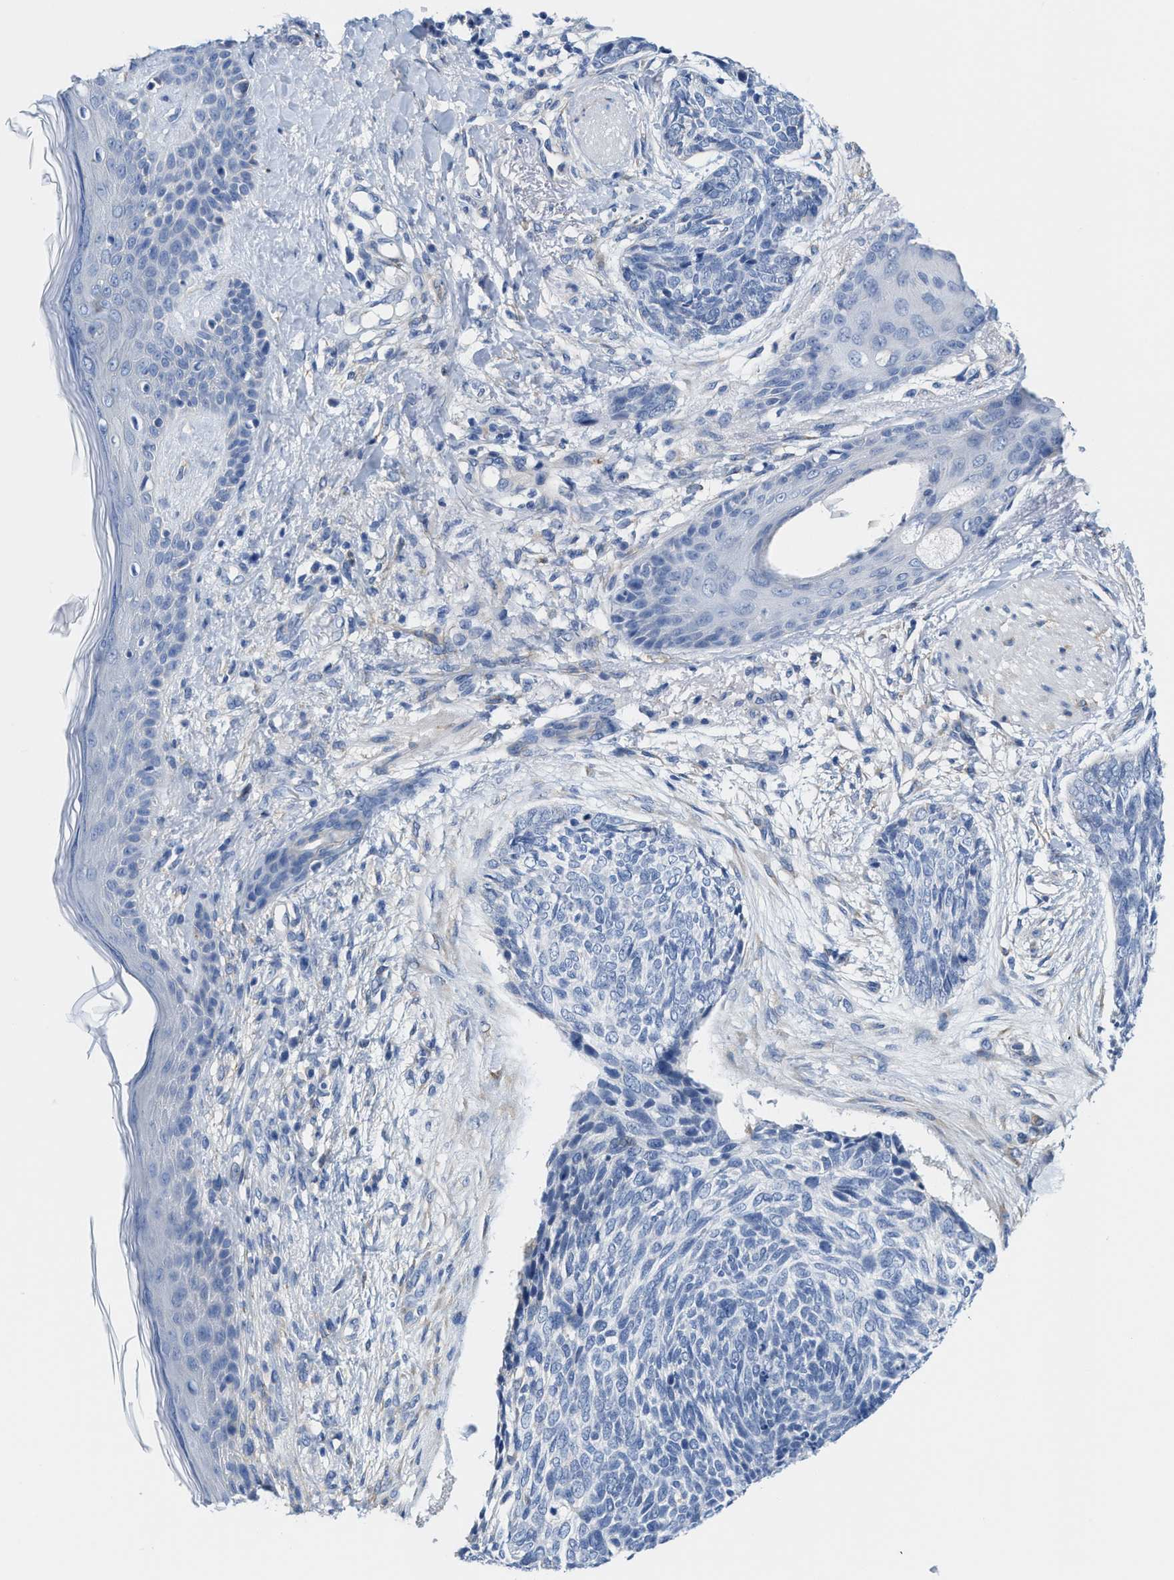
{"staining": {"intensity": "negative", "quantity": "none", "location": "none"}, "tissue": "skin cancer", "cell_type": "Tumor cells", "image_type": "cancer", "snomed": [{"axis": "morphology", "description": "Basal cell carcinoma"}, {"axis": "topography", "description": "Skin"}], "caption": "A high-resolution image shows immunohistochemistry (IHC) staining of skin basal cell carcinoma, which reveals no significant positivity in tumor cells.", "gene": "DSCAM", "patient": {"sex": "female", "age": 84}}